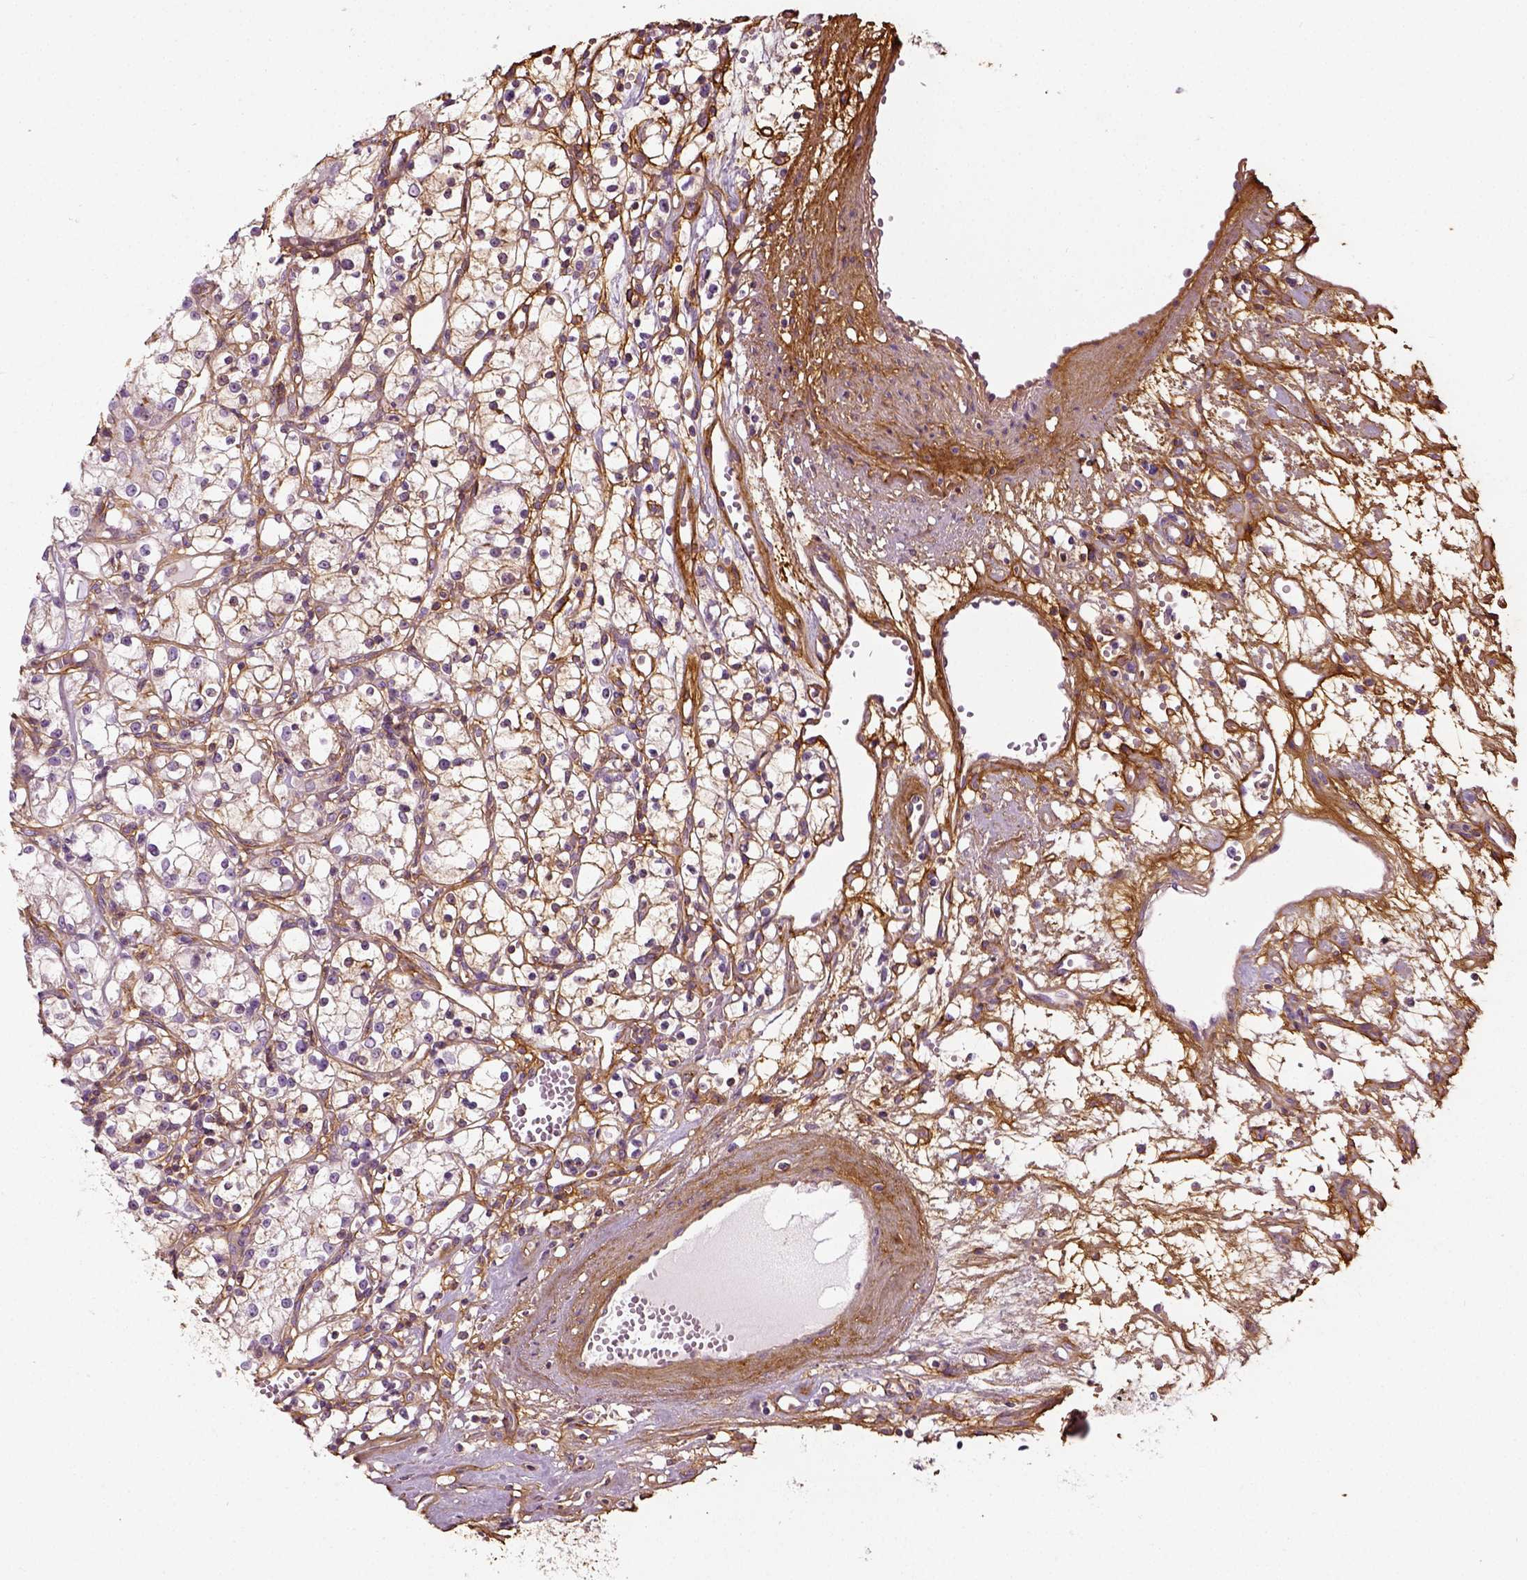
{"staining": {"intensity": "moderate", "quantity": "25%-75%", "location": "cytoplasmic/membranous"}, "tissue": "renal cancer", "cell_type": "Tumor cells", "image_type": "cancer", "snomed": [{"axis": "morphology", "description": "Adenocarcinoma, NOS"}, {"axis": "topography", "description": "Kidney"}], "caption": "About 25%-75% of tumor cells in renal adenocarcinoma exhibit moderate cytoplasmic/membranous protein positivity as visualized by brown immunohistochemical staining.", "gene": "COL6A2", "patient": {"sex": "female", "age": 59}}